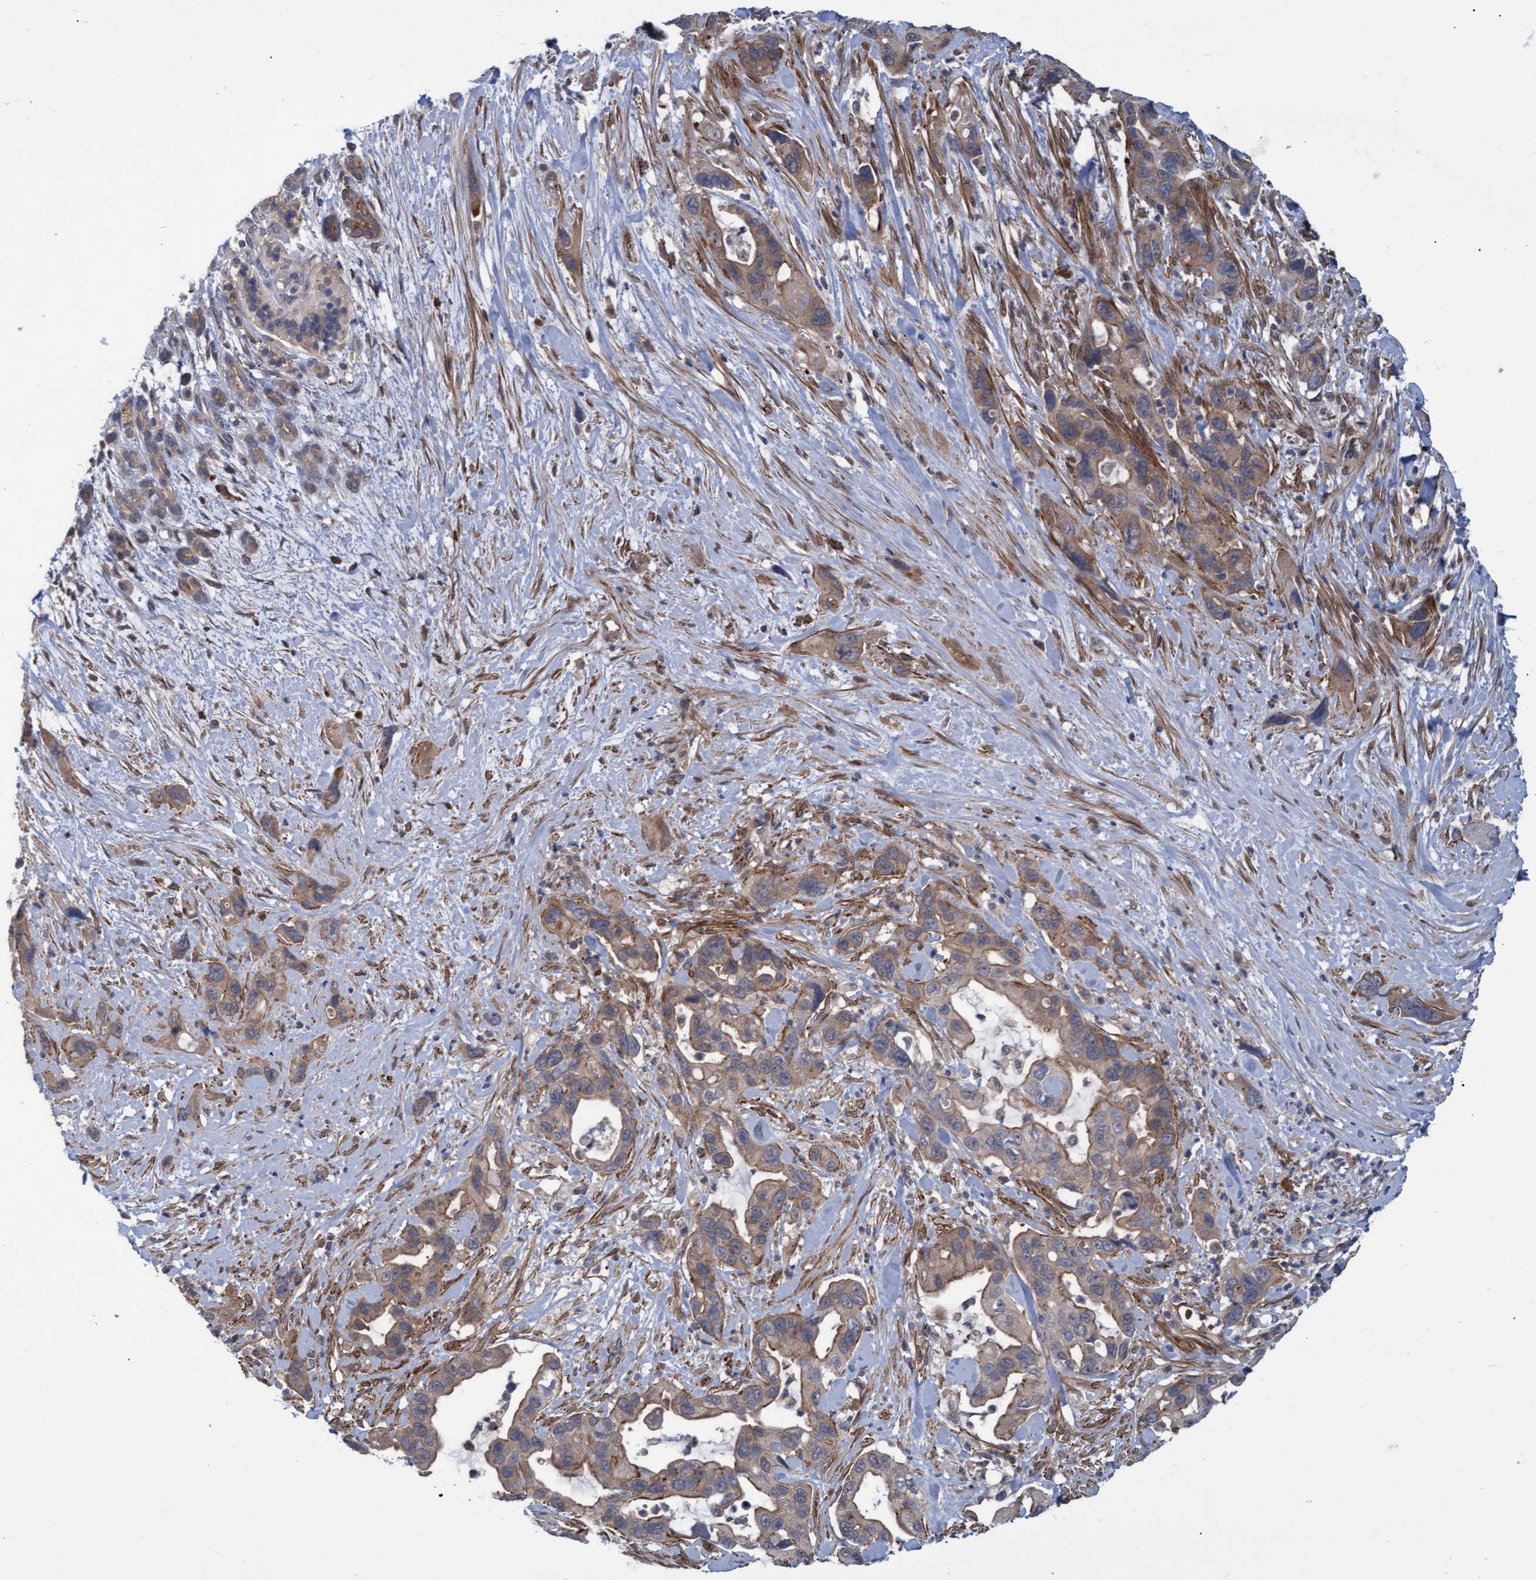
{"staining": {"intensity": "weak", "quantity": ">75%", "location": "cytoplasmic/membranous"}, "tissue": "pancreatic cancer", "cell_type": "Tumor cells", "image_type": "cancer", "snomed": [{"axis": "morphology", "description": "Adenocarcinoma, NOS"}, {"axis": "topography", "description": "Pancreas"}], "caption": "DAB (3,3'-diaminobenzidine) immunohistochemical staining of human pancreatic cancer (adenocarcinoma) exhibits weak cytoplasmic/membranous protein staining in about >75% of tumor cells.", "gene": "NAA15", "patient": {"sex": "female", "age": 70}}